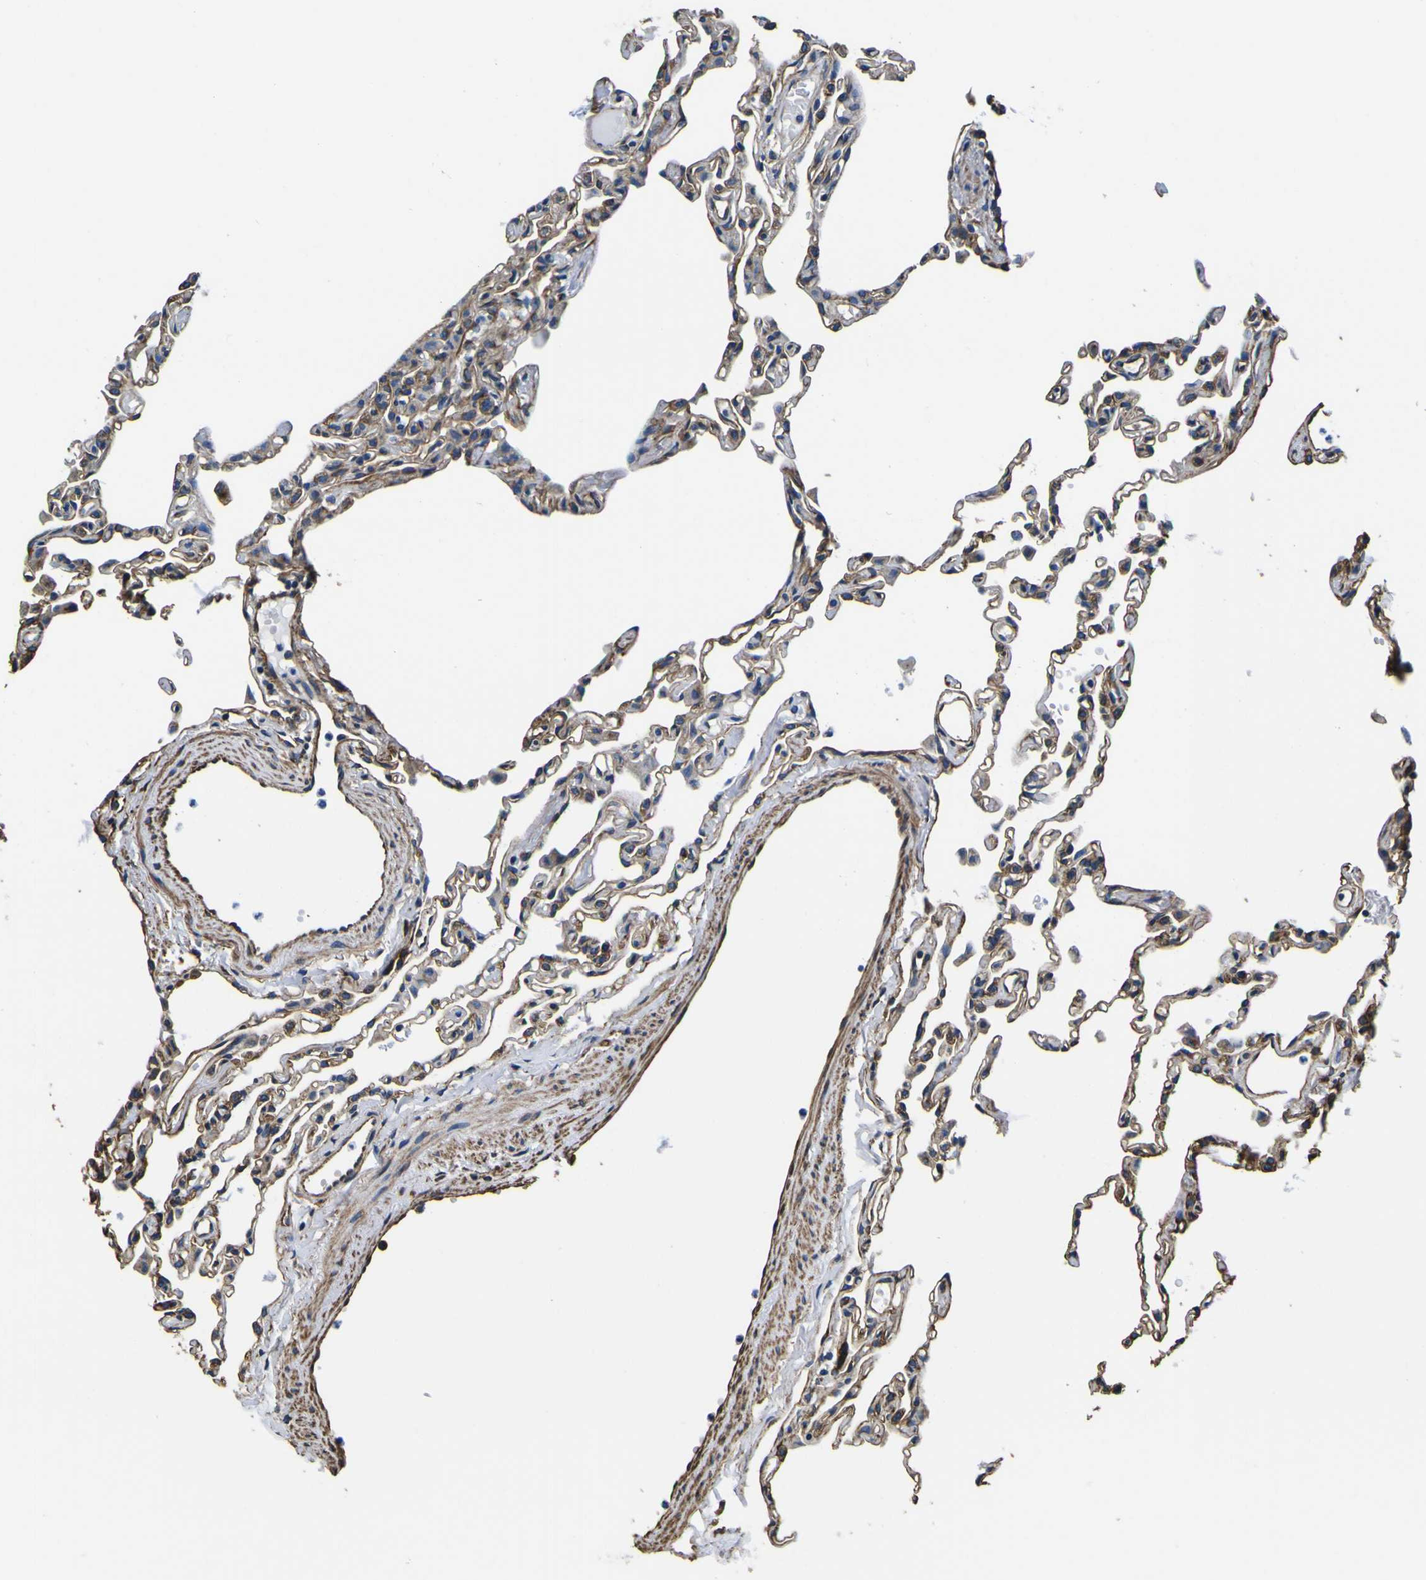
{"staining": {"intensity": "moderate", "quantity": ">75%", "location": "cytoplasmic/membranous"}, "tissue": "lung", "cell_type": "Alveolar cells", "image_type": "normal", "snomed": [{"axis": "morphology", "description": "Normal tissue, NOS"}, {"axis": "topography", "description": "Lung"}], "caption": "Lung stained with a brown dye displays moderate cytoplasmic/membranous positive expression in about >75% of alveolar cells.", "gene": "TUBA1B", "patient": {"sex": "female", "age": 49}}